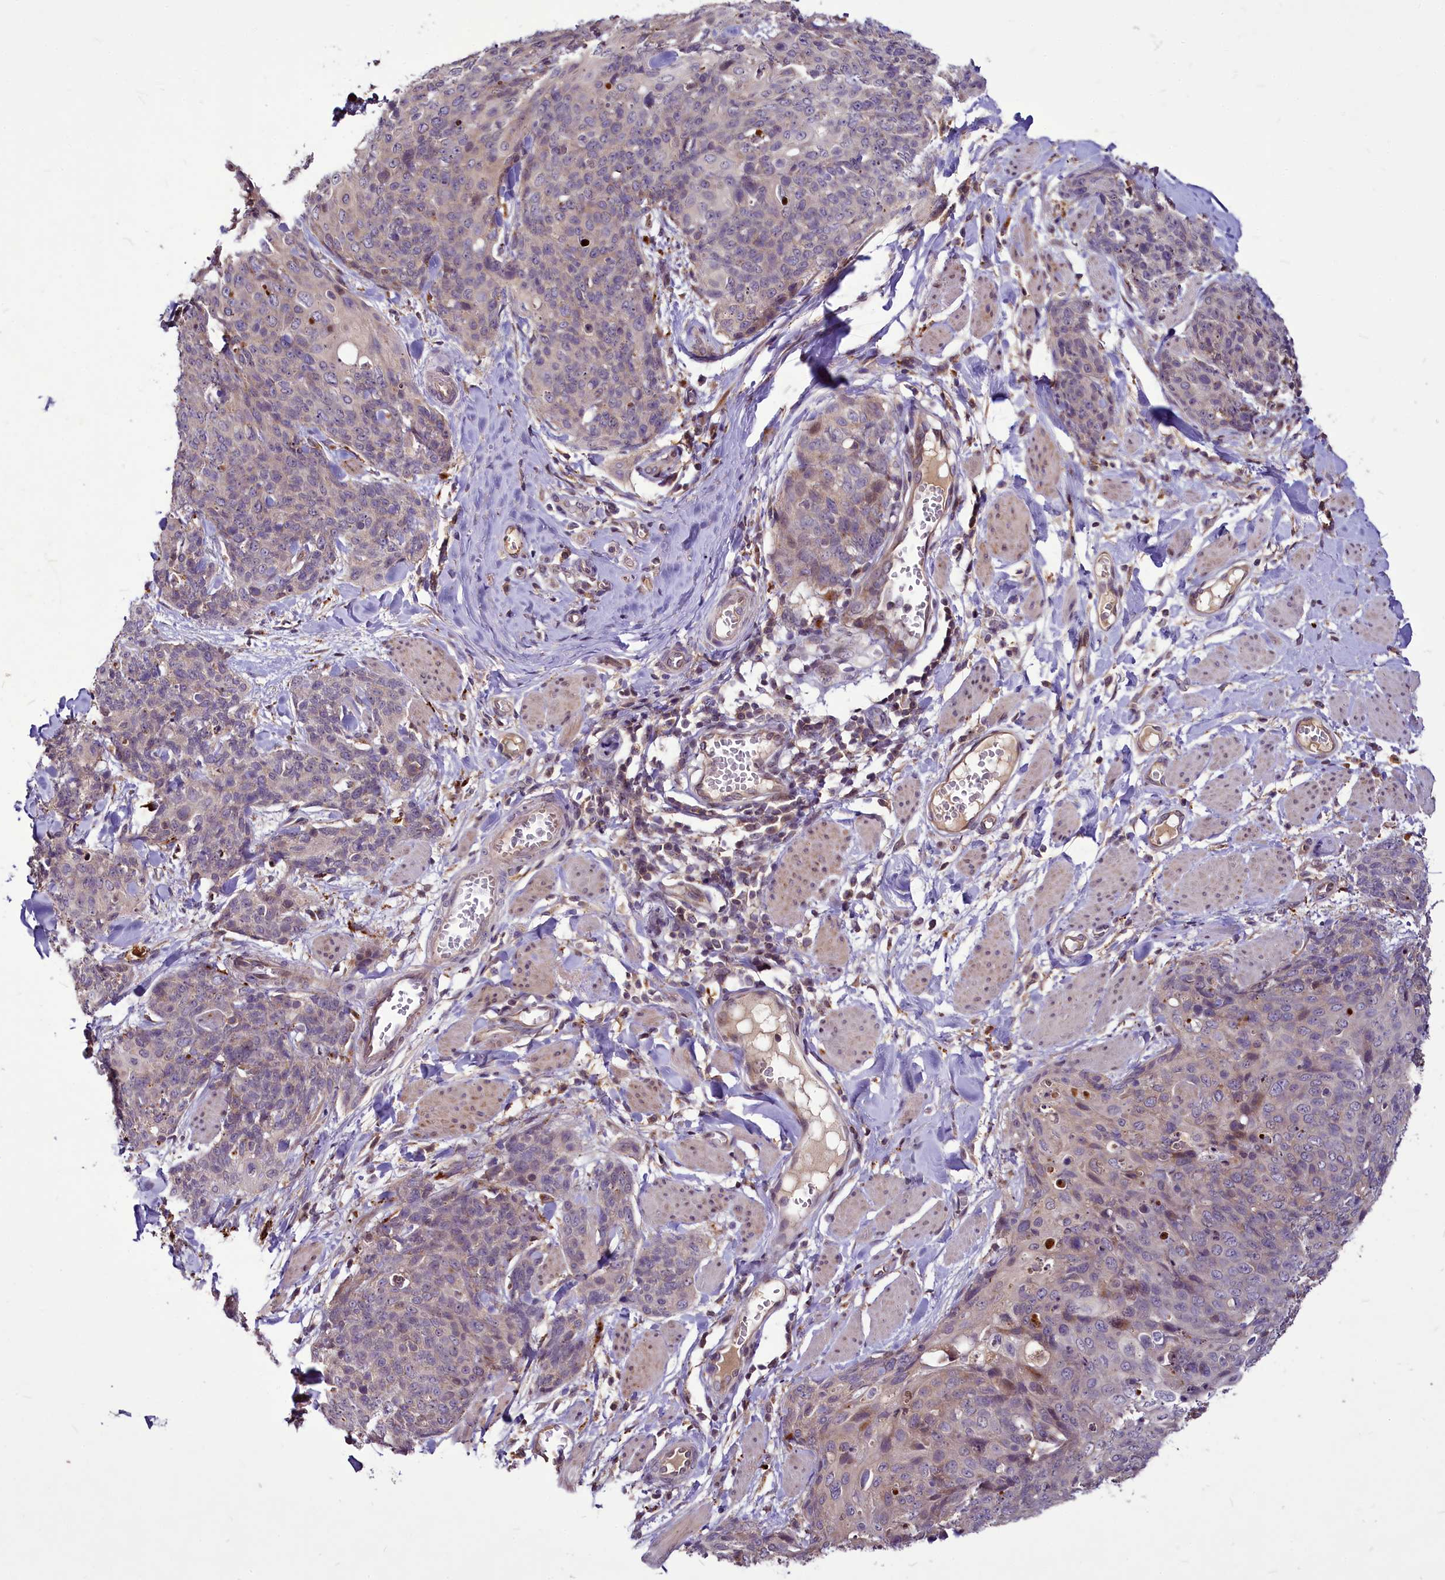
{"staining": {"intensity": "weak", "quantity": "<25%", "location": "cytoplasmic/membranous"}, "tissue": "skin cancer", "cell_type": "Tumor cells", "image_type": "cancer", "snomed": [{"axis": "morphology", "description": "Squamous cell carcinoma, NOS"}, {"axis": "topography", "description": "Skin"}, {"axis": "topography", "description": "Vulva"}], "caption": "Tumor cells show no significant protein staining in squamous cell carcinoma (skin). The staining was performed using DAB (3,3'-diaminobenzidine) to visualize the protein expression in brown, while the nuclei were stained in blue with hematoxylin (Magnification: 20x).", "gene": "C11orf86", "patient": {"sex": "female", "age": 85}}